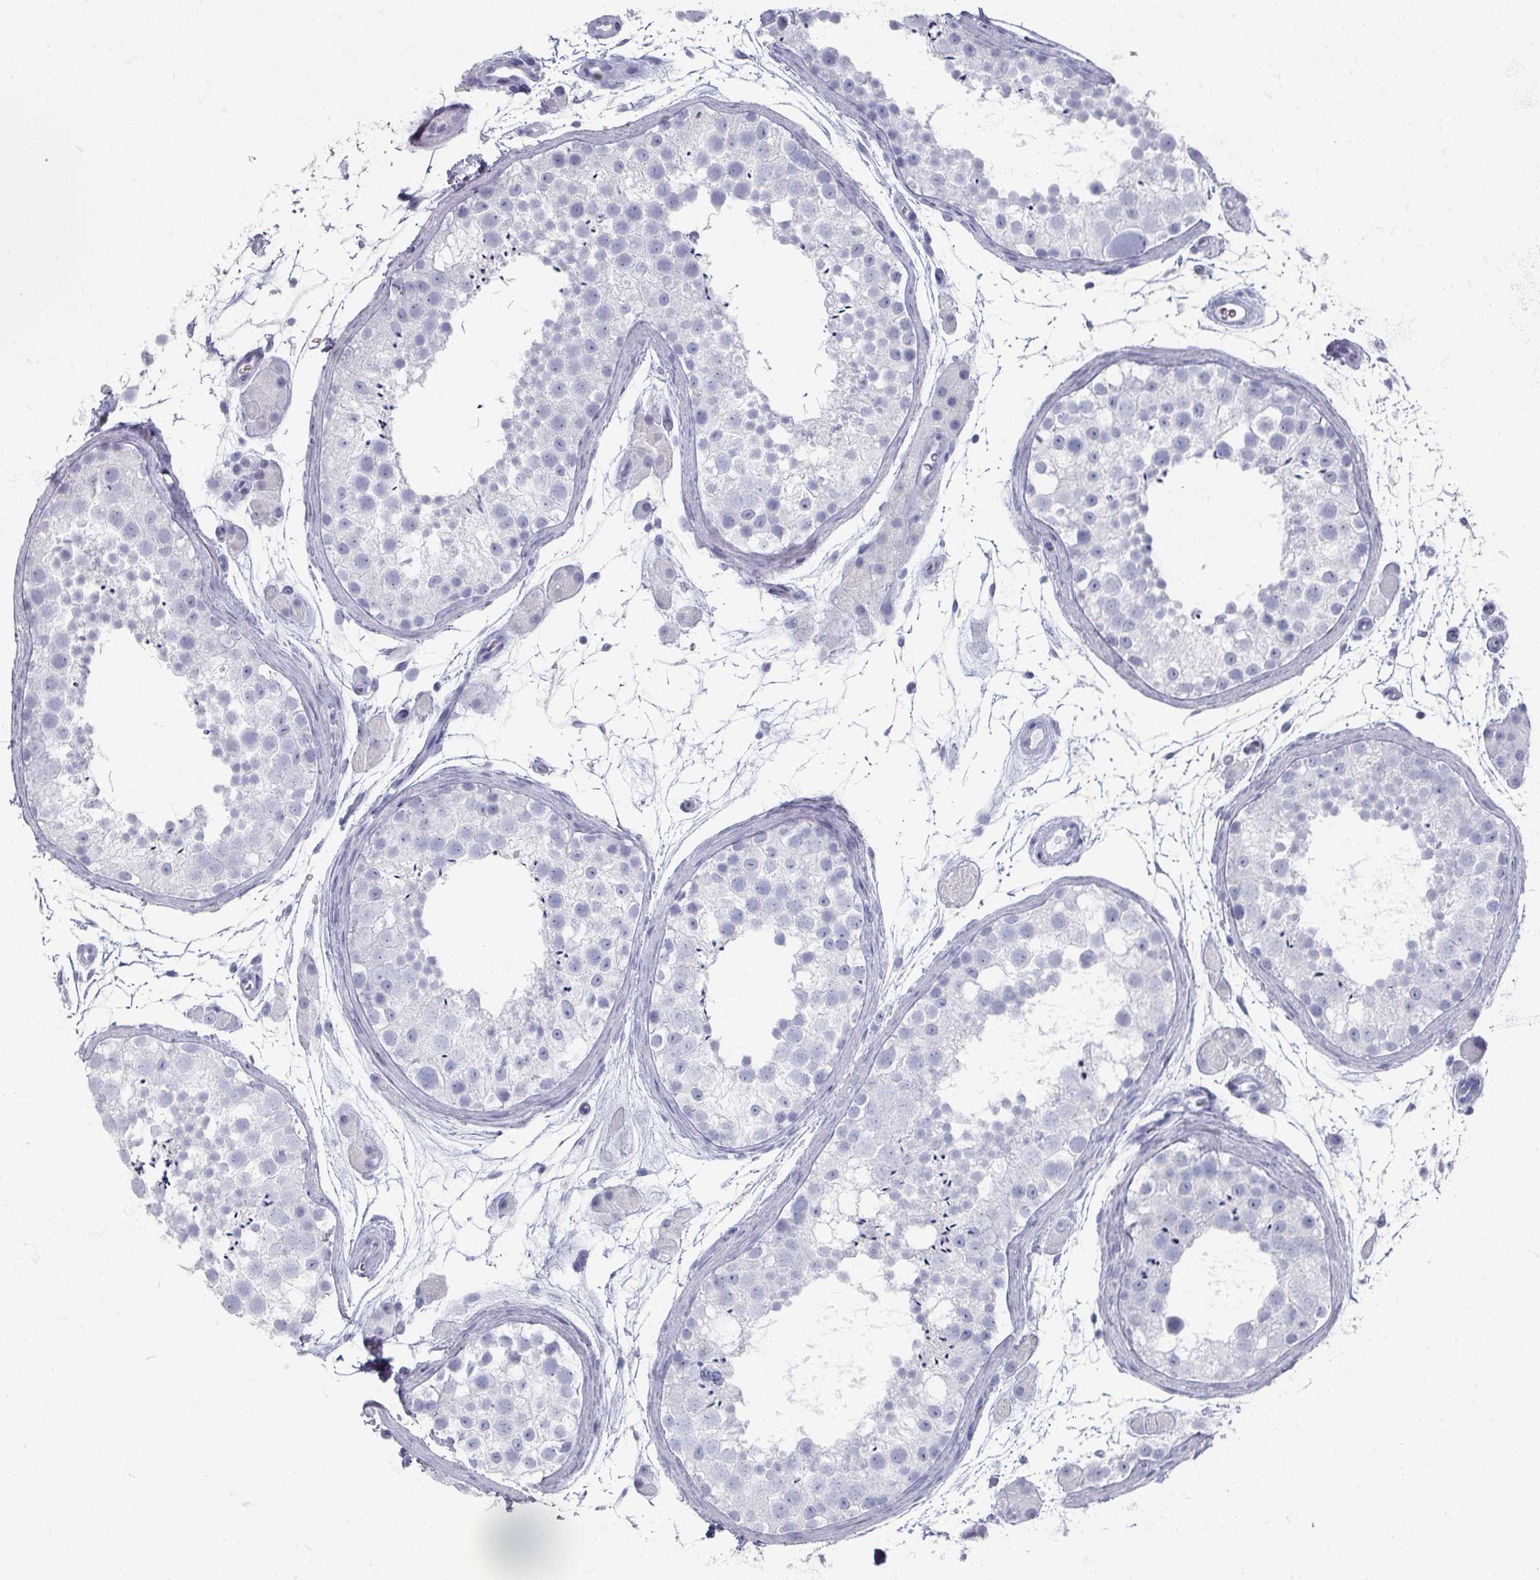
{"staining": {"intensity": "negative", "quantity": "none", "location": "none"}, "tissue": "testis", "cell_type": "Cells in seminiferous ducts", "image_type": "normal", "snomed": [{"axis": "morphology", "description": "Normal tissue, NOS"}, {"axis": "topography", "description": "Testis"}], "caption": "DAB (3,3'-diaminobenzidine) immunohistochemical staining of benign human testis exhibits no significant positivity in cells in seminiferous ducts. (Stains: DAB (3,3'-diaminobenzidine) IHC with hematoxylin counter stain, Microscopy: brightfield microscopy at high magnification).", "gene": "OMG", "patient": {"sex": "male", "age": 41}}